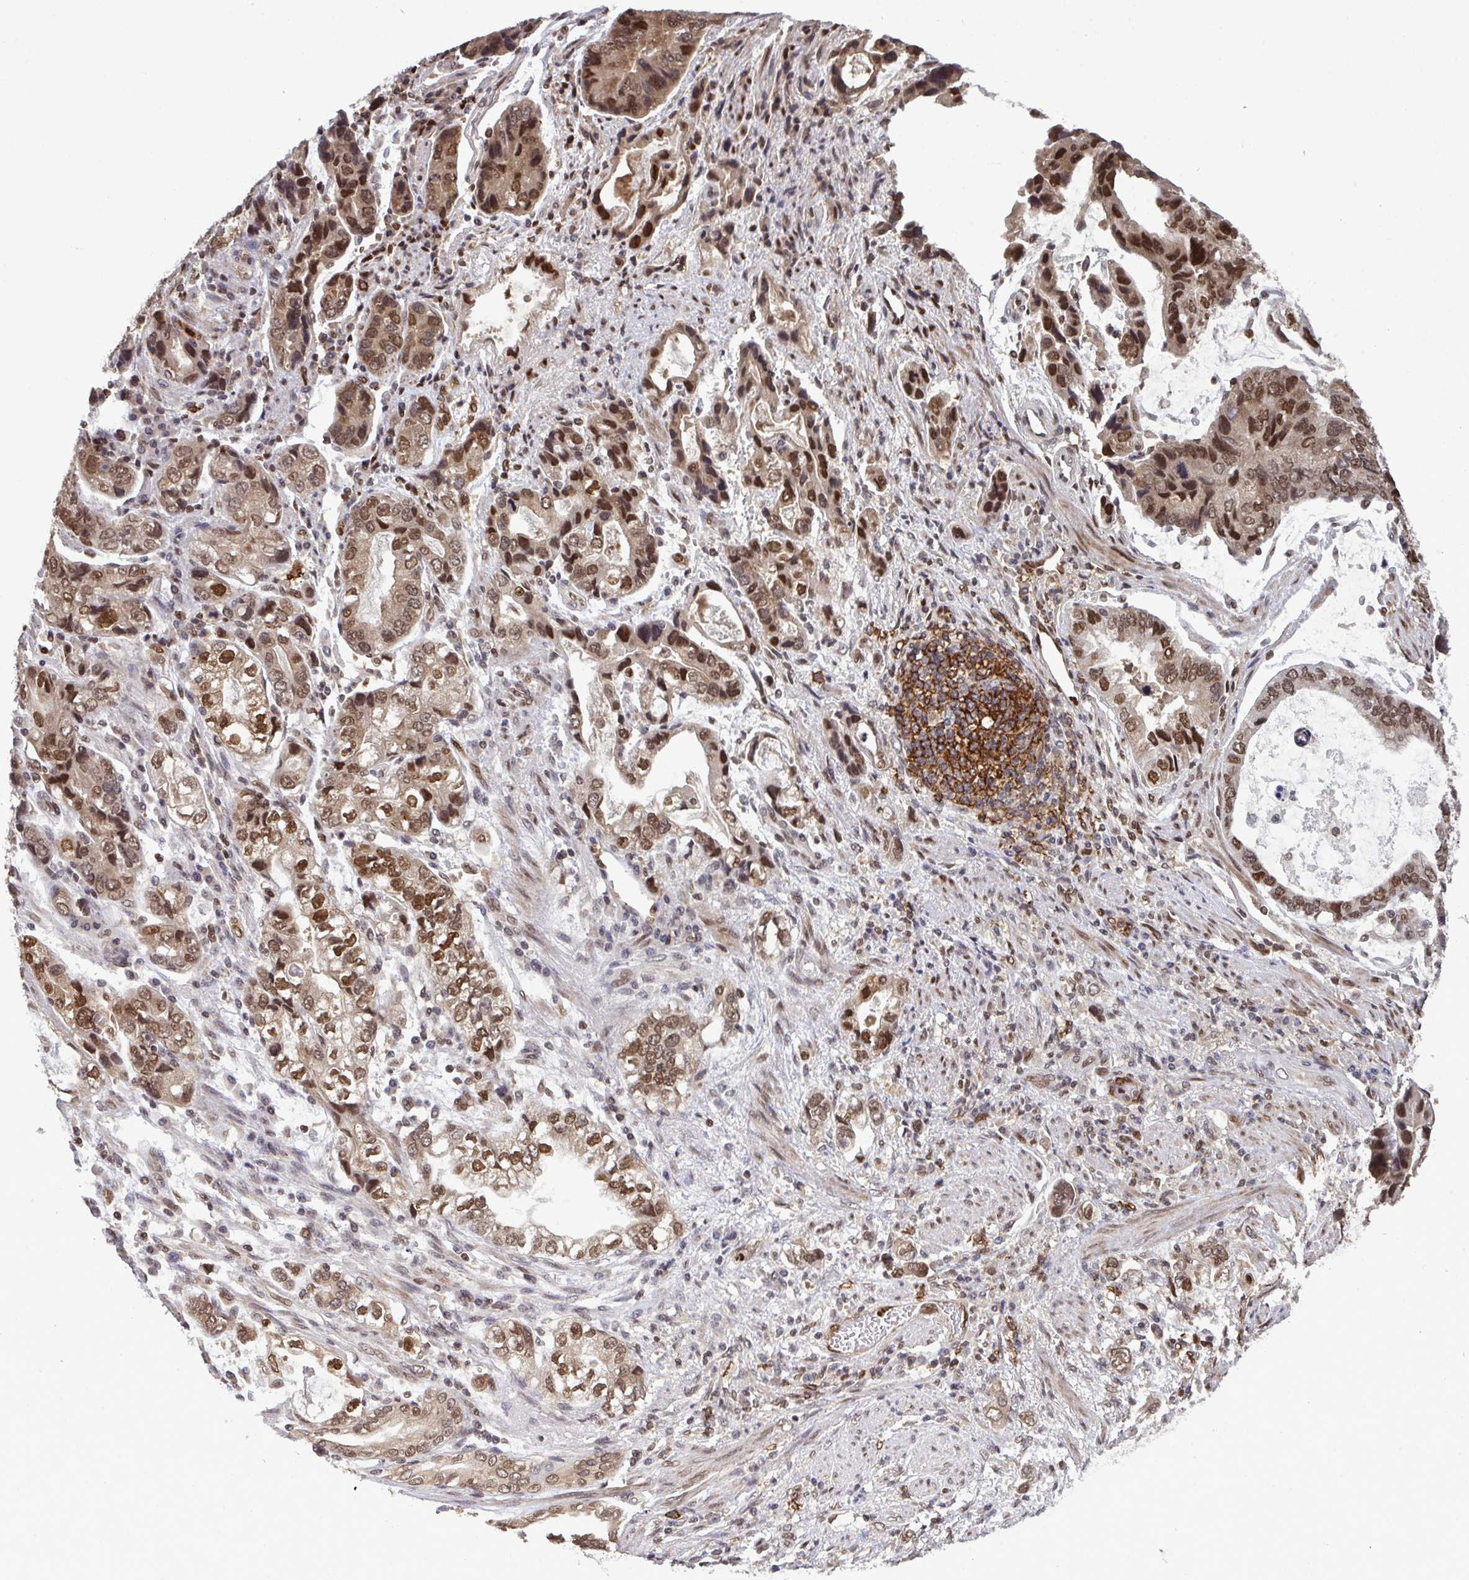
{"staining": {"intensity": "moderate", "quantity": ">75%", "location": "nuclear"}, "tissue": "stomach cancer", "cell_type": "Tumor cells", "image_type": "cancer", "snomed": [{"axis": "morphology", "description": "Adenocarcinoma, NOS"}, {"axis": "topography", "description": "Stomach, lower"}], "caption": "Immunohistochemical staining of human adenocarcinoma (stomach) shows medium levels of moderate nuclear positivity in approximately >75% of tumor cells.", "gene": "UXT", "patient": {"sex": "female", "age": 93}}